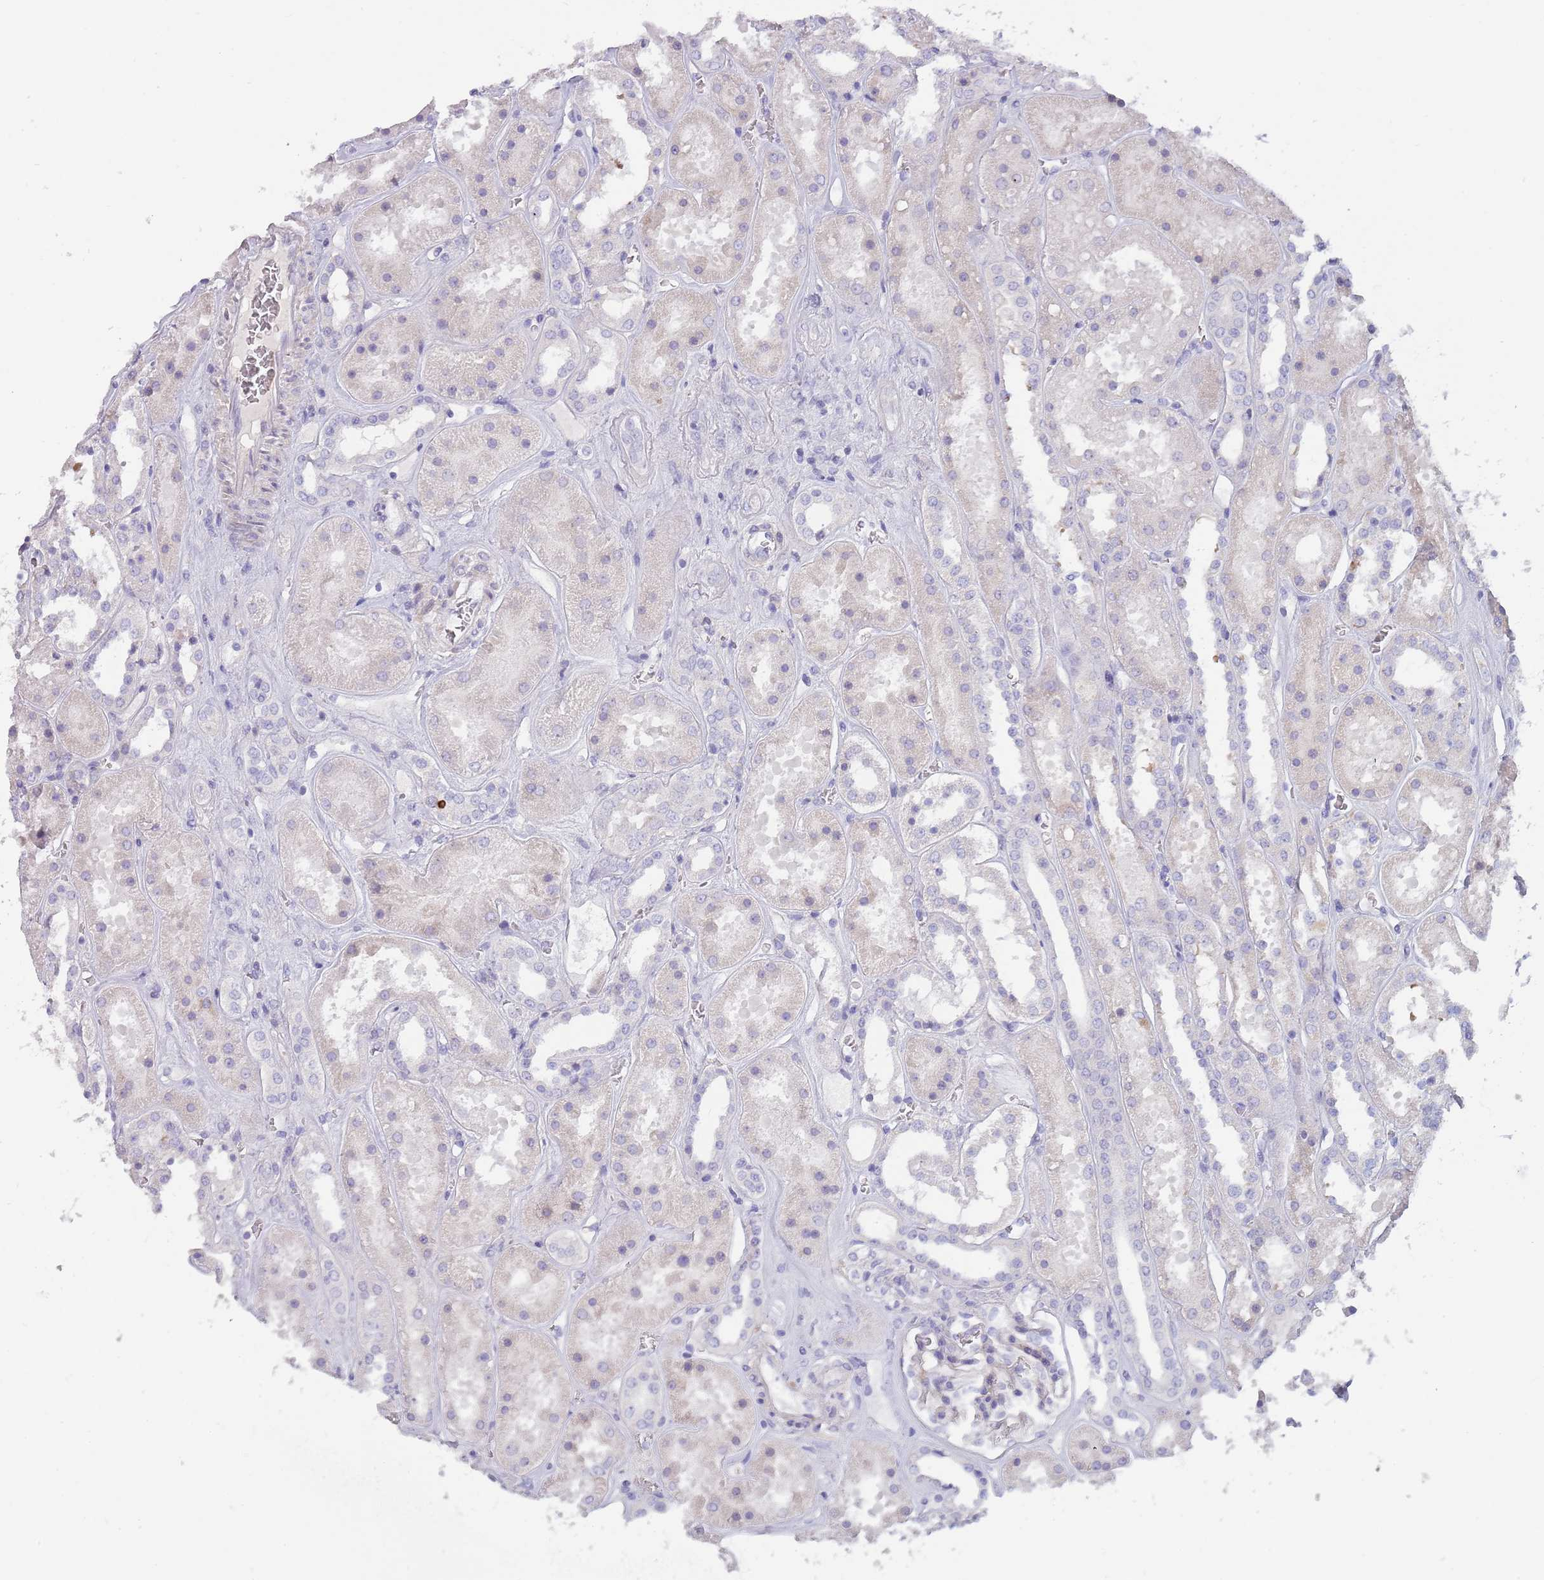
{"staining": {"intensity": "negative", "quantity": "none", "location": "none"}, "tissue": "kidney", "cell_type": "Cells in glomeruli", "image_type": "normal", "snomed": [{"axis": "morphology", "description": "Normal tissue, NOS"}, {"axis": "topography", "description": "Kidney"}], "caption": "DAB (3,3'-diaminobenzidine) immunohistochemical staining of benign kidney shows no significant expression in cells in glomeruli.", "gene": "SUSD1", "patient": {"sex": "female", "age": 41}}